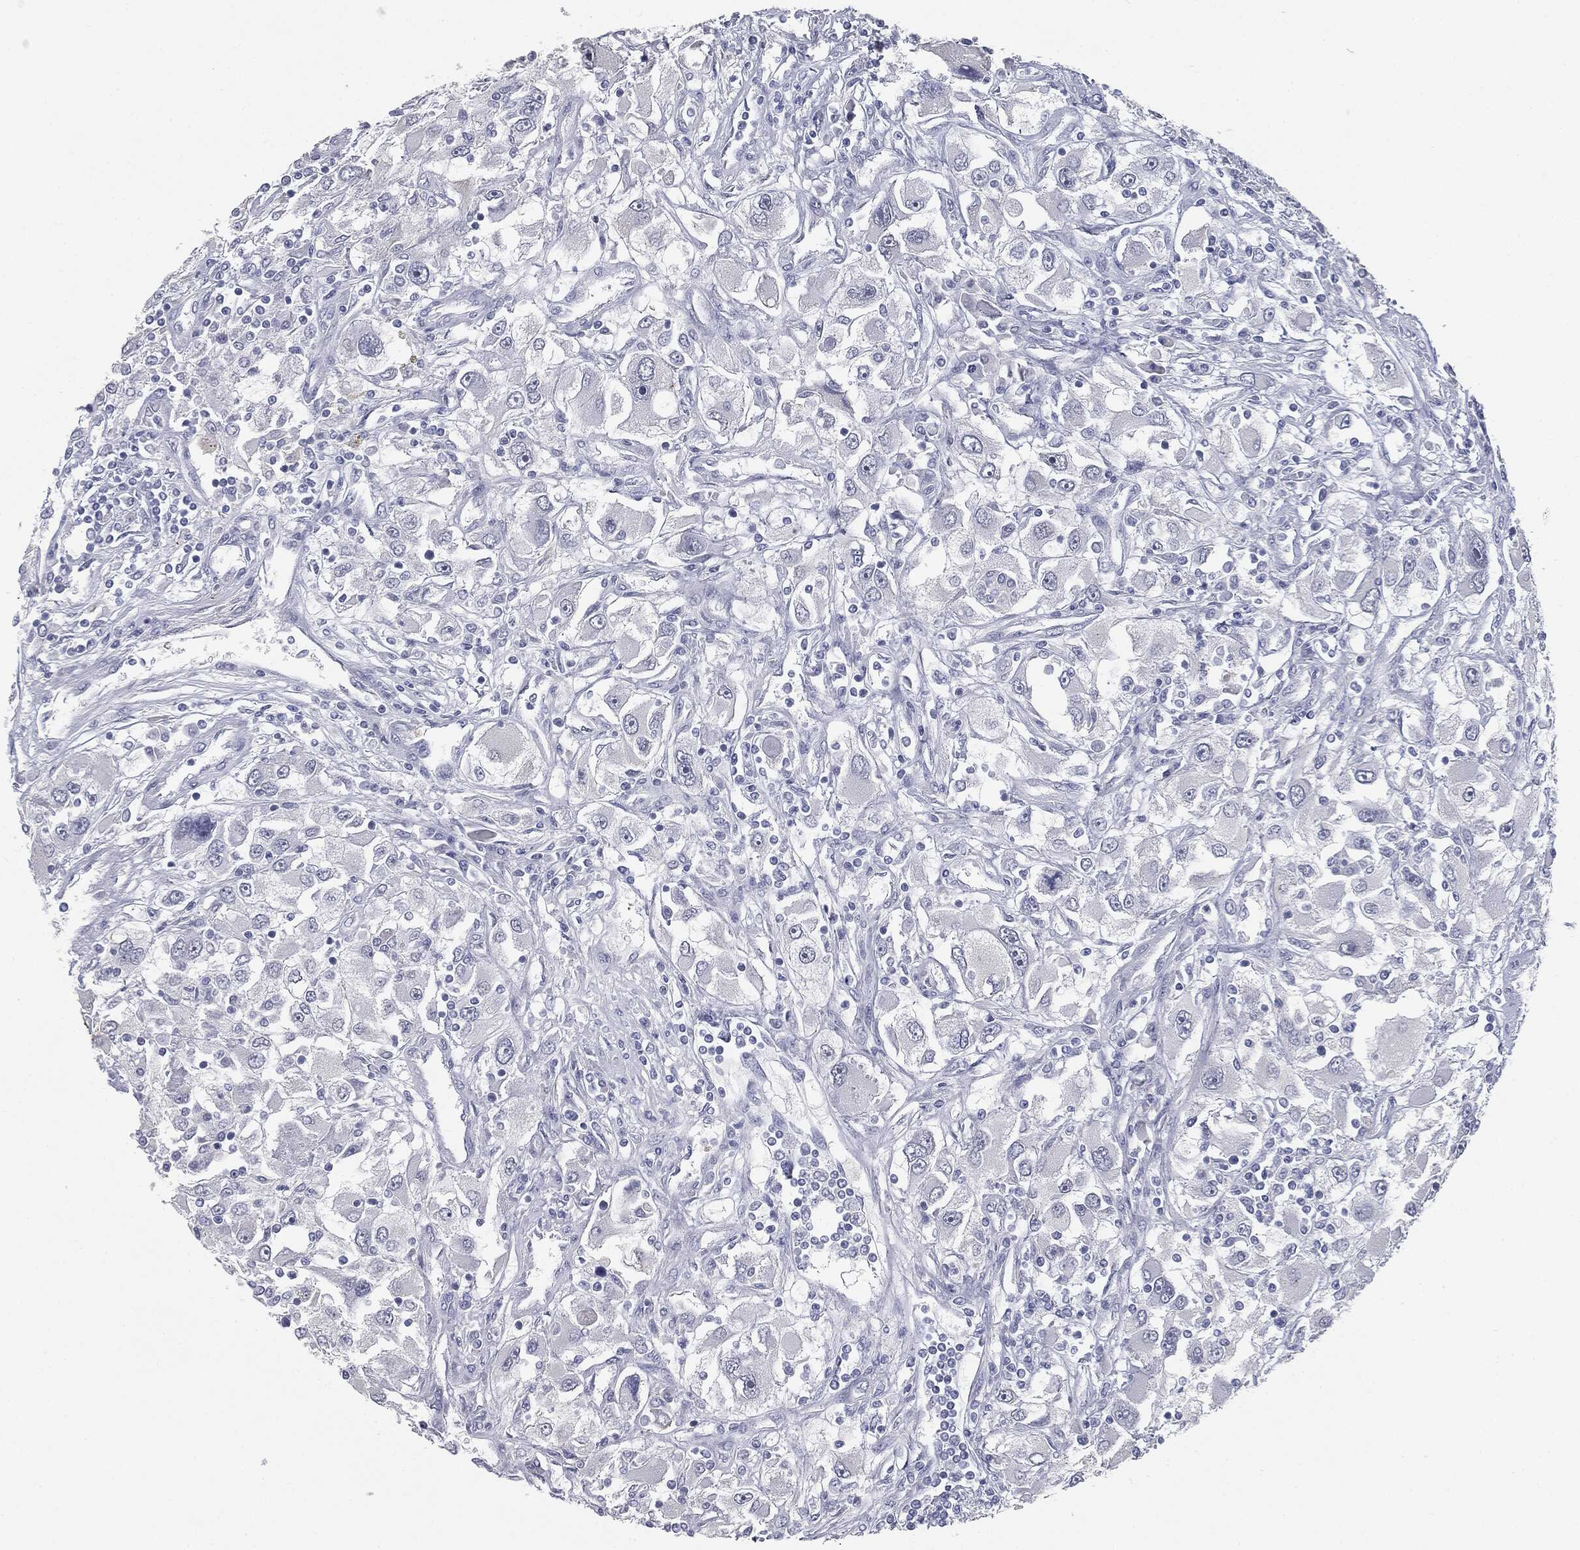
{"staining": {"intensity": "negative", "quantity": "none", "location": "none"}, "tissue": "renal cancer", "cell_type": "Tumor cells", "image_type": "cancer", "snomed": [{"axis": "morphology", "description": "Adenocarcinoma, NOS"}, {"axis": "topography", "description": "Kidney"}], "caption": "A micrograph of renal cancer stained for a protein displays no brown staining in tumor cells. (Brightfield microscopy of DAB (3,3'-diaminobenzidine) immunohistochemistry (IHC) at high magnification).", "gene": "MUC5AC", "patient": {"sex": "female", "age": 52}}